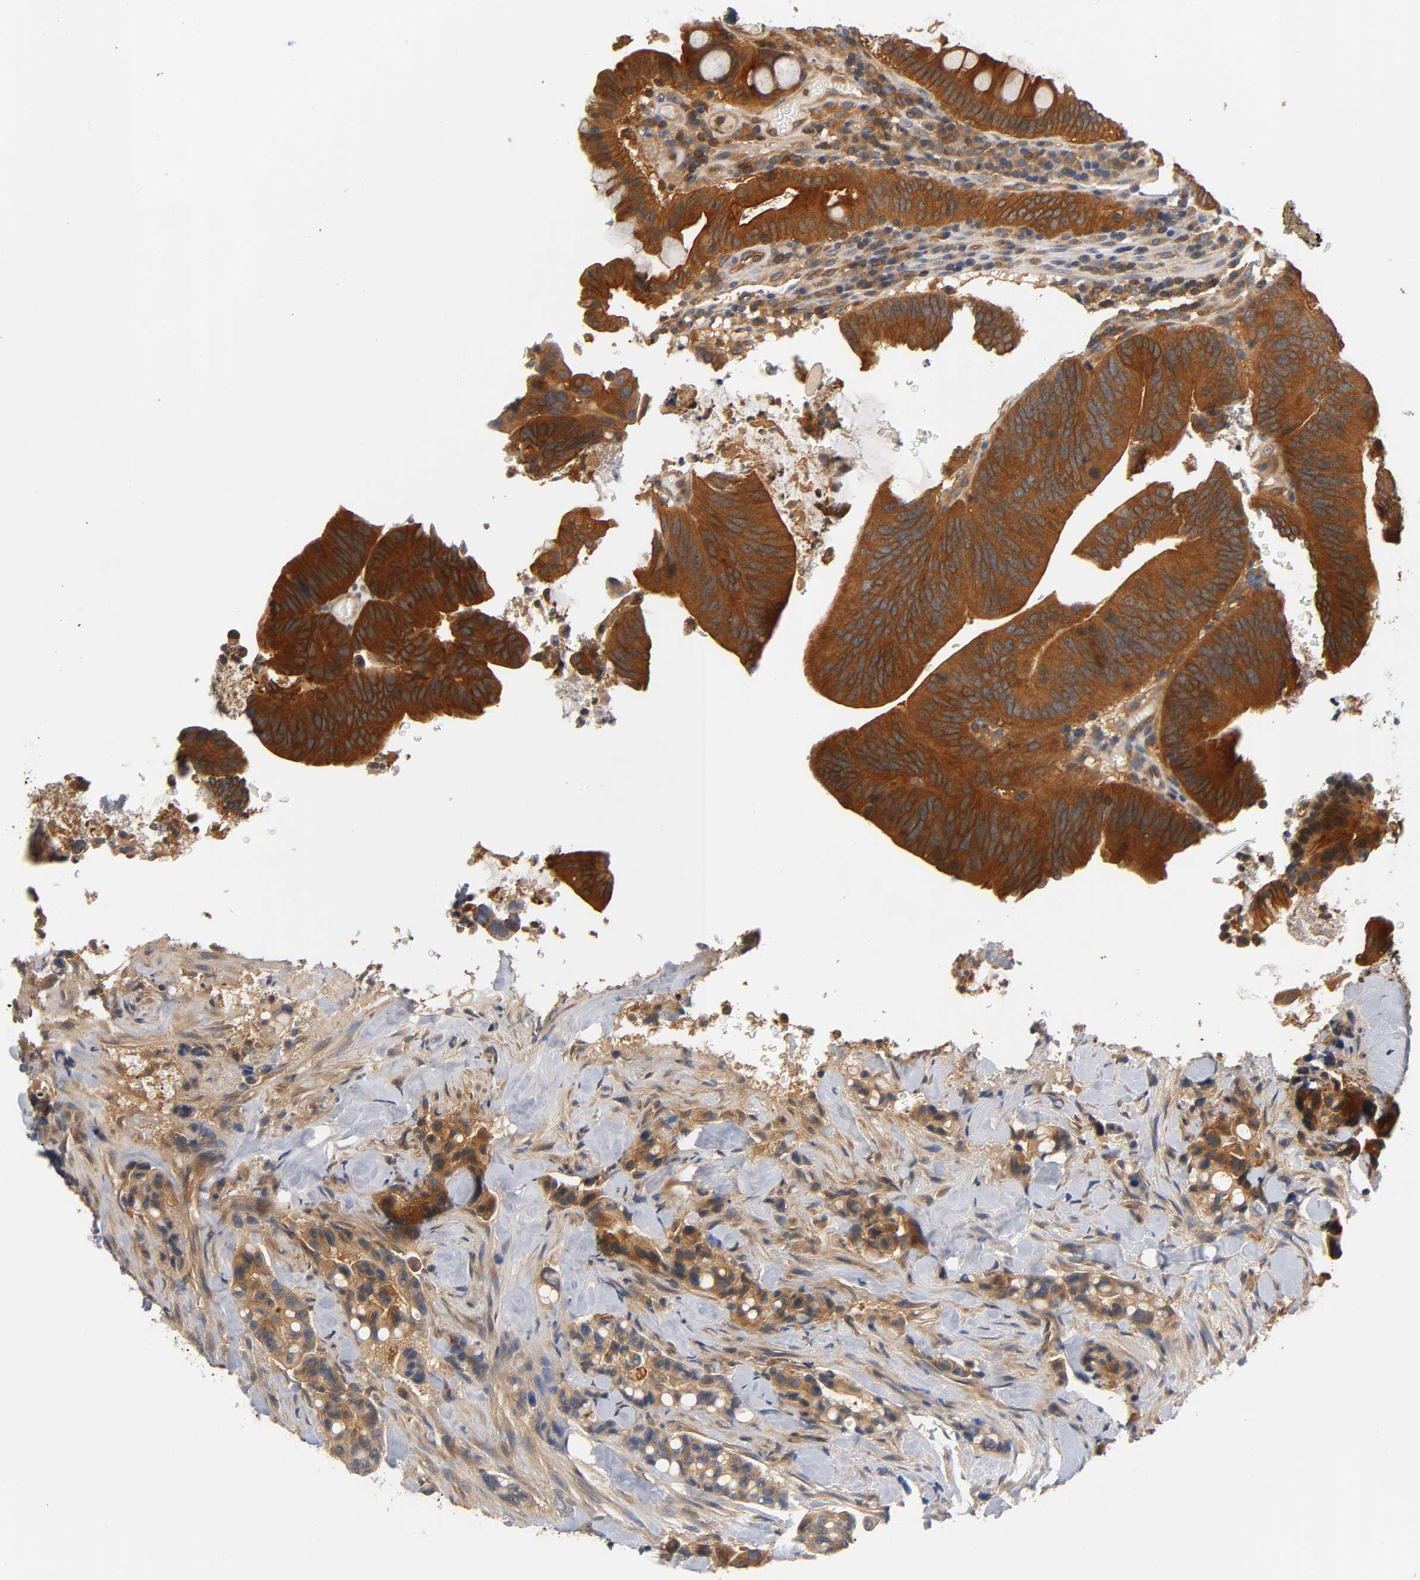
{"staining": {"intensity": "strong", "quantity": ">75%", "location": "cytoplasmic/membranous"}, "tissue": "colorectal cancer", "cell_type": "Tumor cells", "image_type": "cancer", "snomed": [{"axis": "morphology", "description": "Normal tissue, NOS"}, {"axis": "morphology", "description": "Adenocarcinoma, NOS"}, {"axis": "topography", "description": "Colon"}], "caption": "Protein expression analysis of human colorectal cancer reveals strong cytoplasmic/membranous positivity in approximately >75% of tumor cells.", "gene": "PRKAB1", "patient": {"sex": "male", "age": 82}}